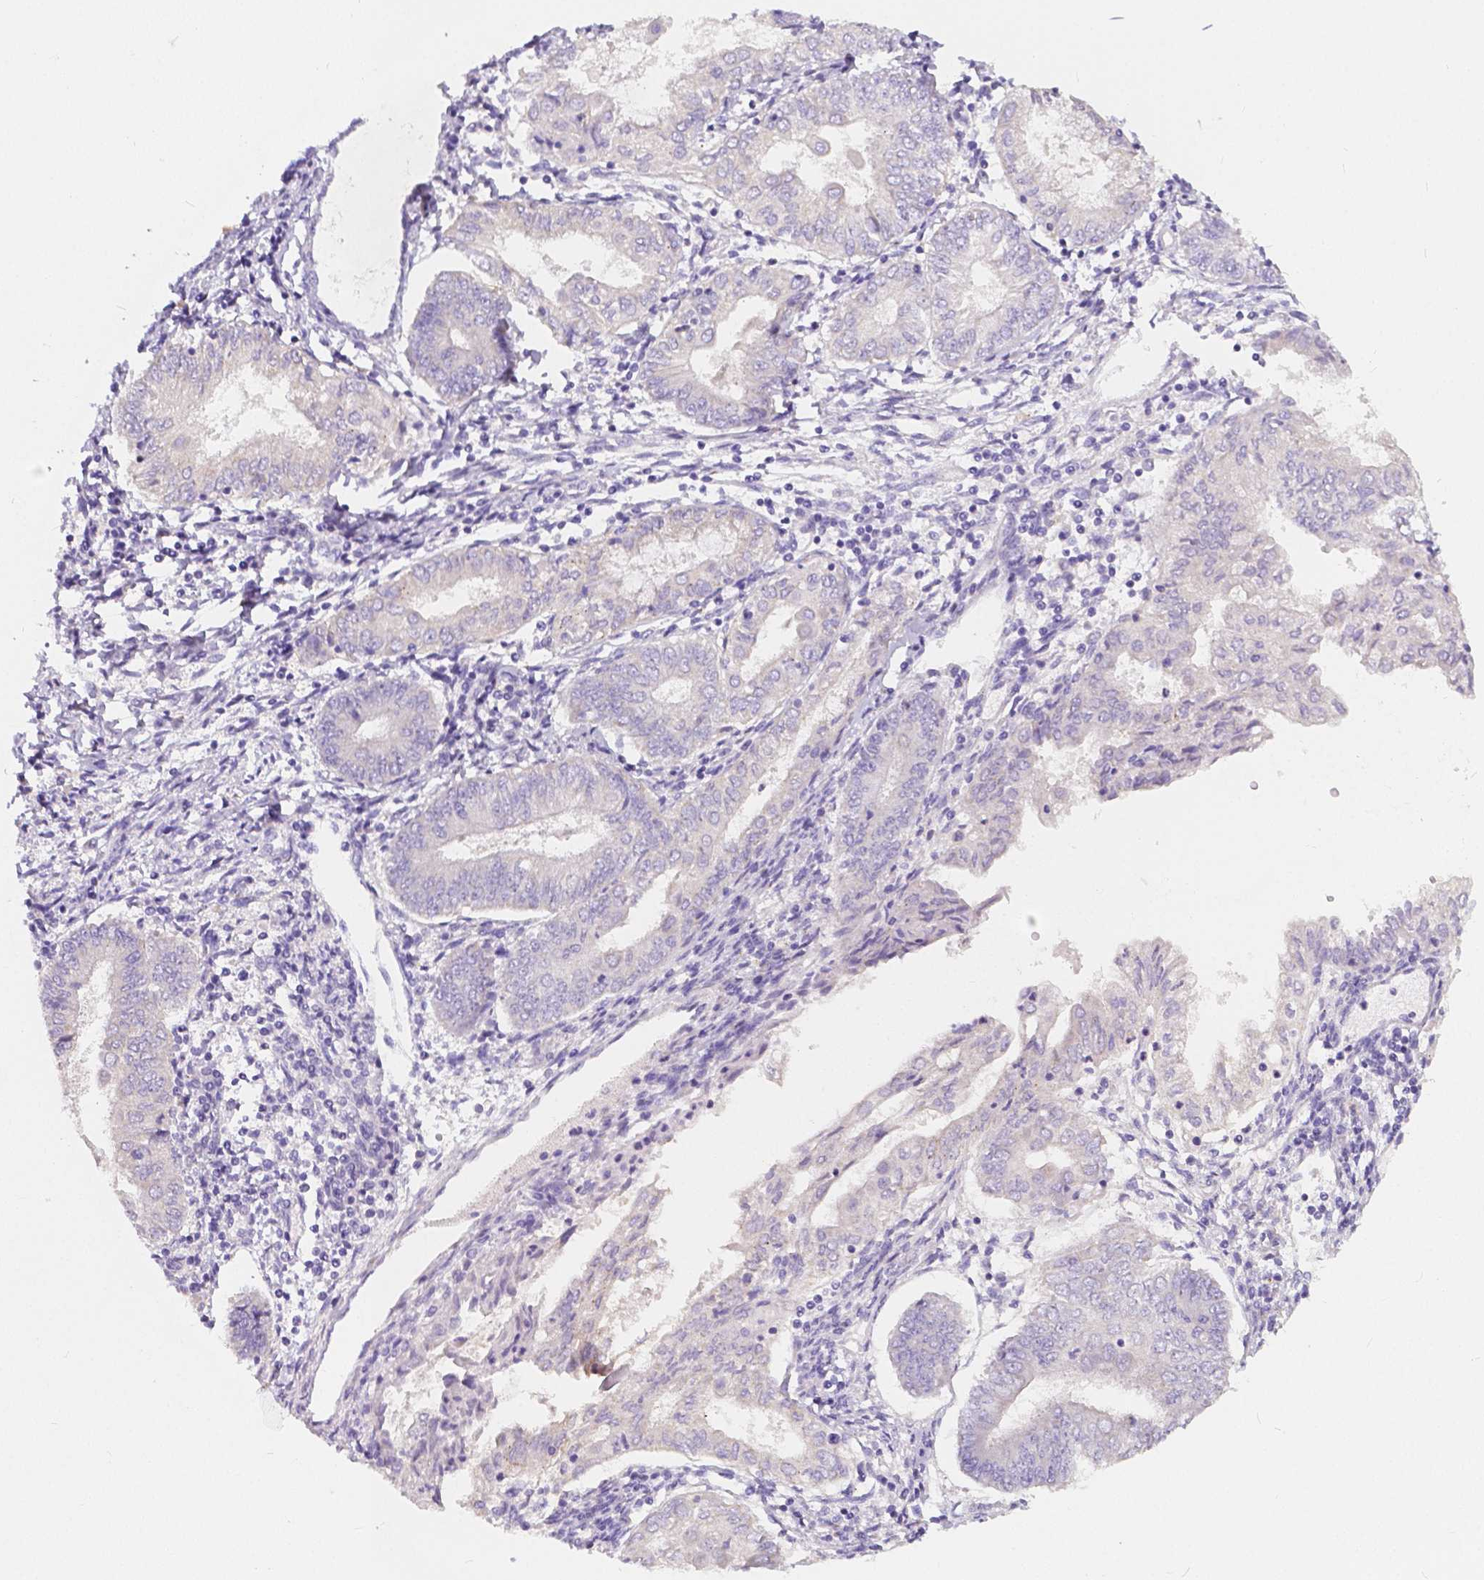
{"staining": {"intensity": "negative", "quantity": "none", "location": "none"}, "tissue": "endometrial cancer", "cell_type": "Tumor cells", "image_type": "cancer", "snomed": [{"axis": "morphology", "description": "Adenocarcinoma, NOS"}, {"axis": "topography", "description": "Endometrium"}], "caption": "This is an IHC image of human adenocarcinoma (endometrial). There is no expression in tumor cells.", "gene": "RNF186", "patient": {"sex": "female", "age": 68}}